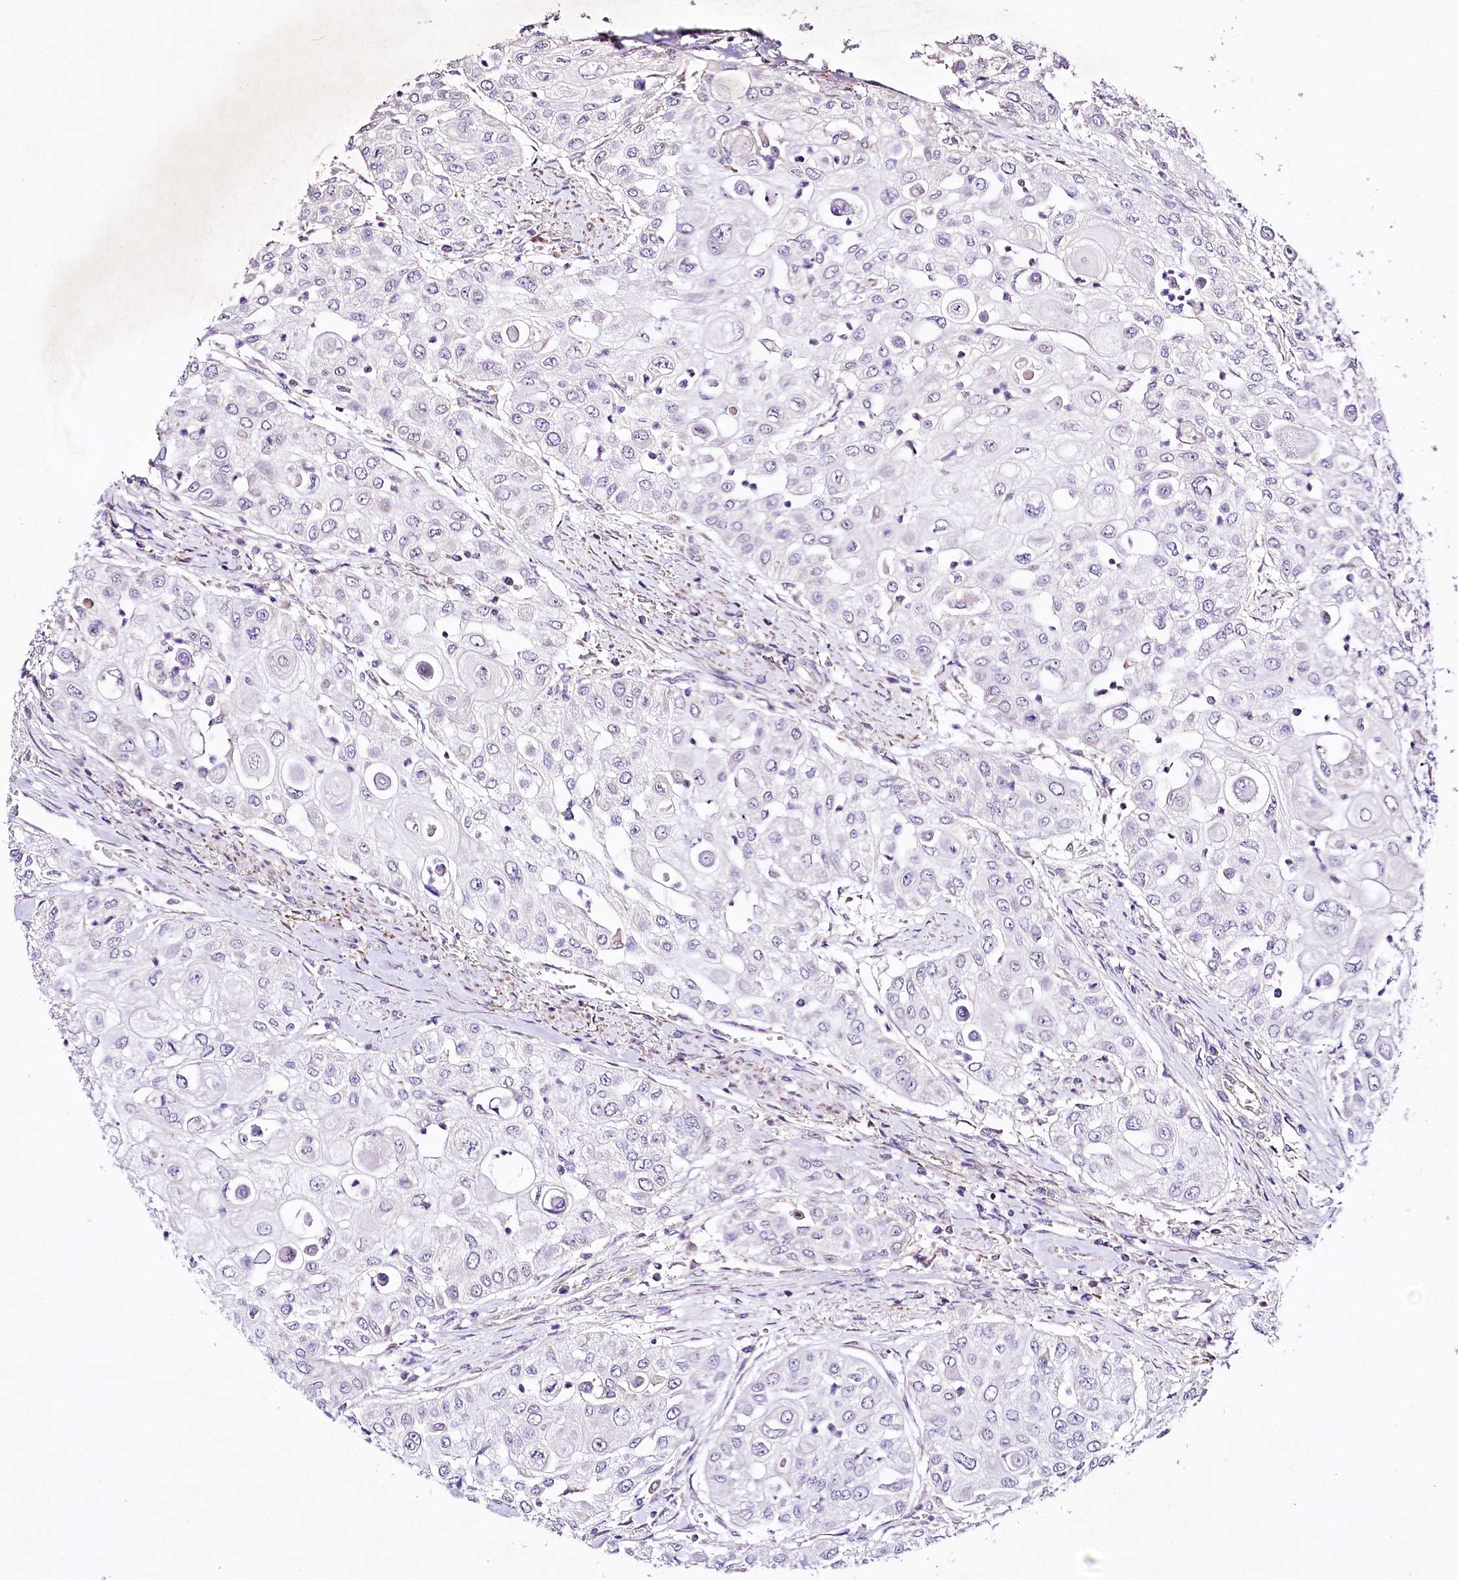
{"staining": {"intensity": "negative", "quantity": "none", "location": "none"}, "tissue": "urothelial cancer", "cell_type": "Tumor cells", "image_type": "cancer", "snomed": [{"axis": "morphology", "description": "Urothelial carcinoma, High grade"}, {"axis": "topography", "description": "Urinary bladder"}], "caption": "This is a micrograph of immunohistochemistry staining of urothelial cancer, which shows no positivity in tumor cells. The staining was performed using DAB (3,3'-diaminobenzidine) to visualize the protein expression in brown, while the nuclei were stained in blue with hematoxylin (Magnification: 20x).", "gene": "ATE1", "patient": {"sex": "female", "age": 79}}